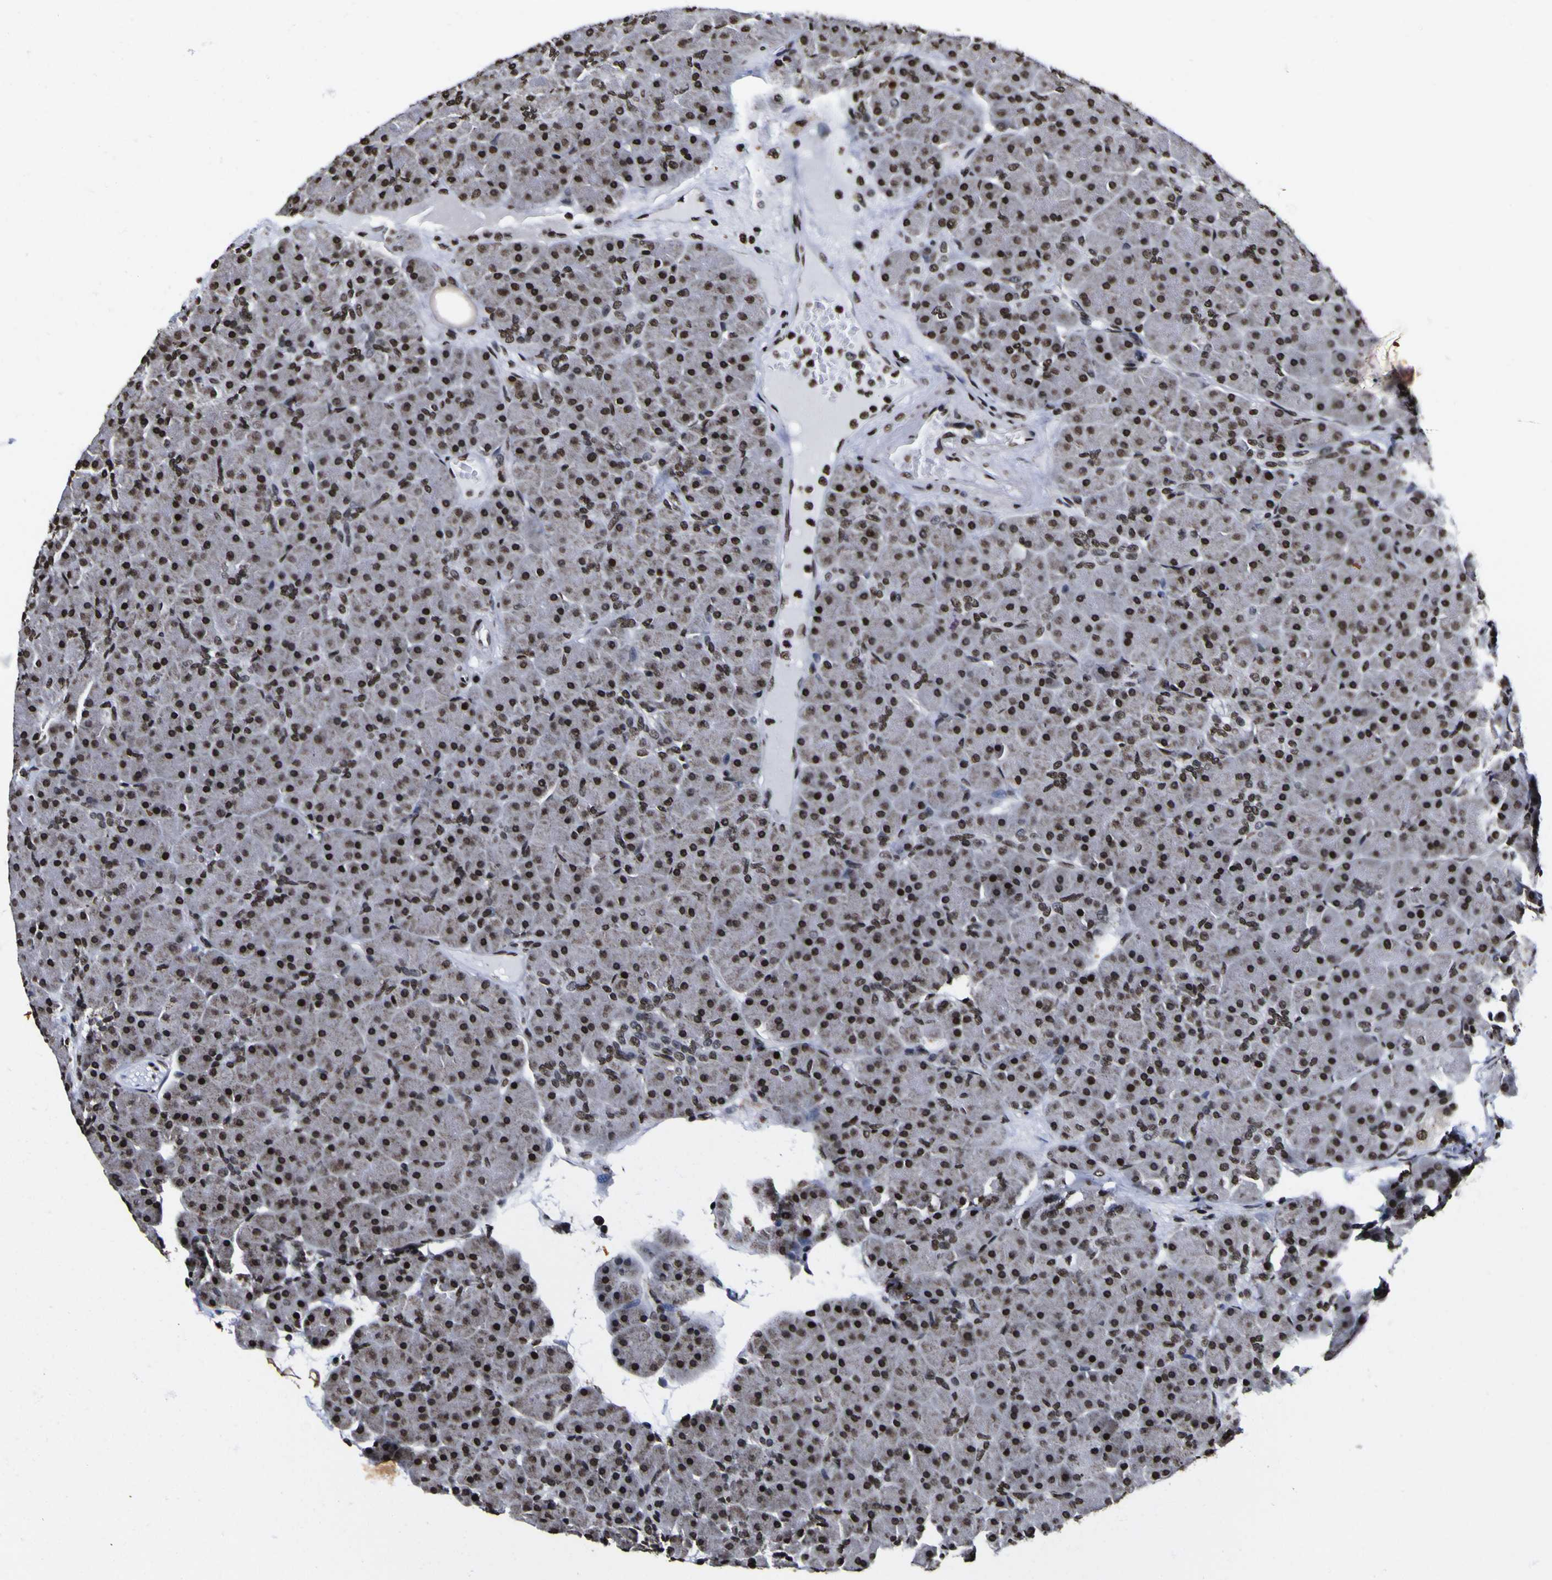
{"staining": {"intensity": "strong", "quantity": ">75%", "location": "nuclear"}, "tissue": "pancreas", "cell_type": "Exocrine glandular cells", "image_type": "normal", "snomed": [{"axis": "morphology", "description": "Normal tissue, NOS"}, {"axis": "topography", "description": "Pancreas"}], "caption": "Brown immunohistochemical staining in benign human pancreas exhibits strong nuclear expression in about >75% of exocrine glandular cells. Using DAB (3,3'-diaminobenzidine) (brown) and hematoxylin (blue) stains, captured at high magnification using brightfield microscopy.", "gene": "PIAS1", "patient": {"sex": "male", "age": 66}}